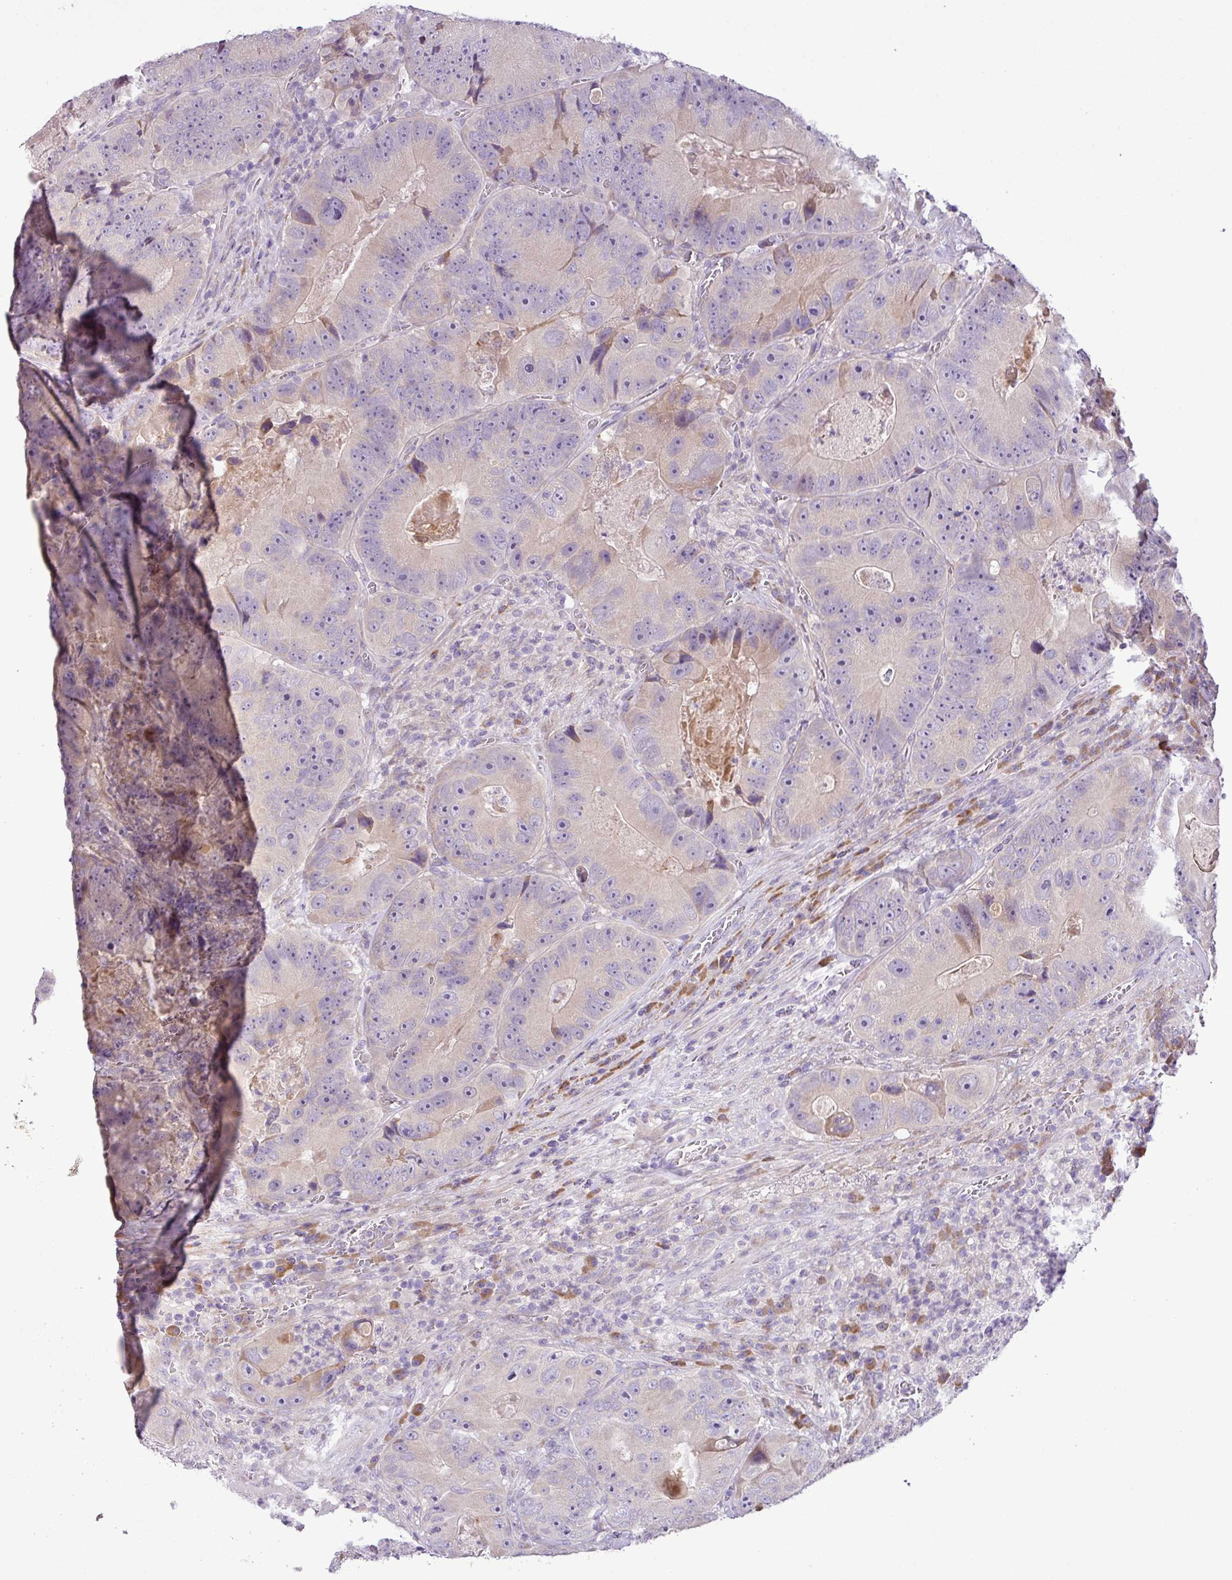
{"staining": {"intensity": "negative", "quantity": "none", "location": "none"}, "tissue": "colorectal cancer", "cell_type": "Tumor cells", "image_type": "cancer", "snomed": [{"axis": "morphology", "description": "Adenocarcinoma, NOS"}, {"axis": "topography", "description": "Colon"}], "caption": "The IHC image has no significant positivity in tumor cells of colorectal cancer (adenocarcinoma) tissue.", "gene": "MOCS3", "patient": {"sex": "female", "age": 86}}